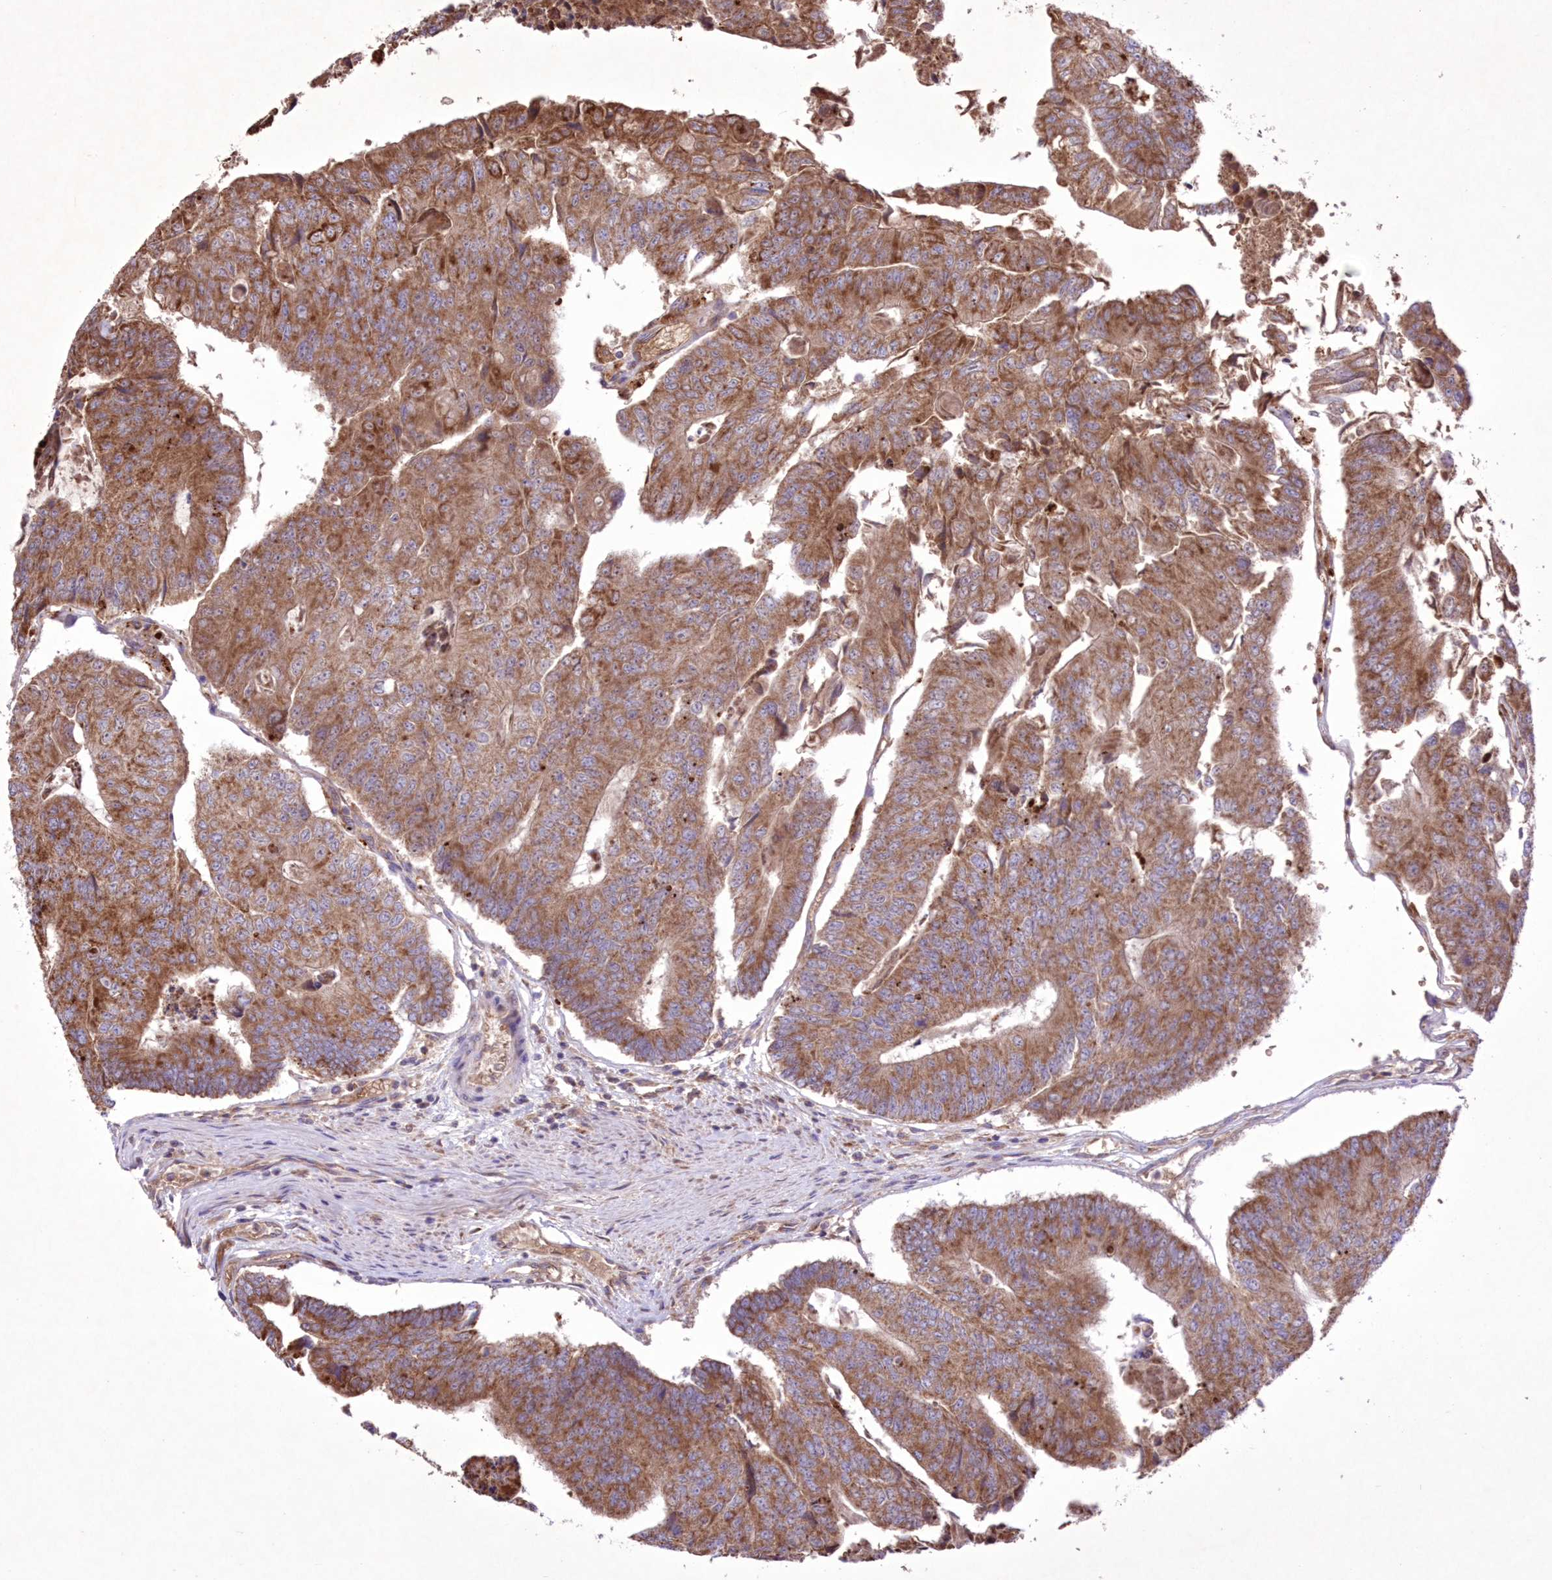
{"staining": {"intensity": "moderate", "quantity": ">75%", "location": "cytoplasmic/membranous"}, "tissue": "colorectal cancer", "cell_type": "Tumor cells", "image_type": "cancer", "snomed": [{"axis": "morphology", "description": "Adenocarcinoma, NOS"}, {"axis": "topography", "description": "Colon"}], "caption": "Colorectal cancer (adenocarcinoma) stained with a protein marker displays moderate staining in tumor cells.", "gene": "FCHO2", "patient": {"sex": "female", "age": 67}}